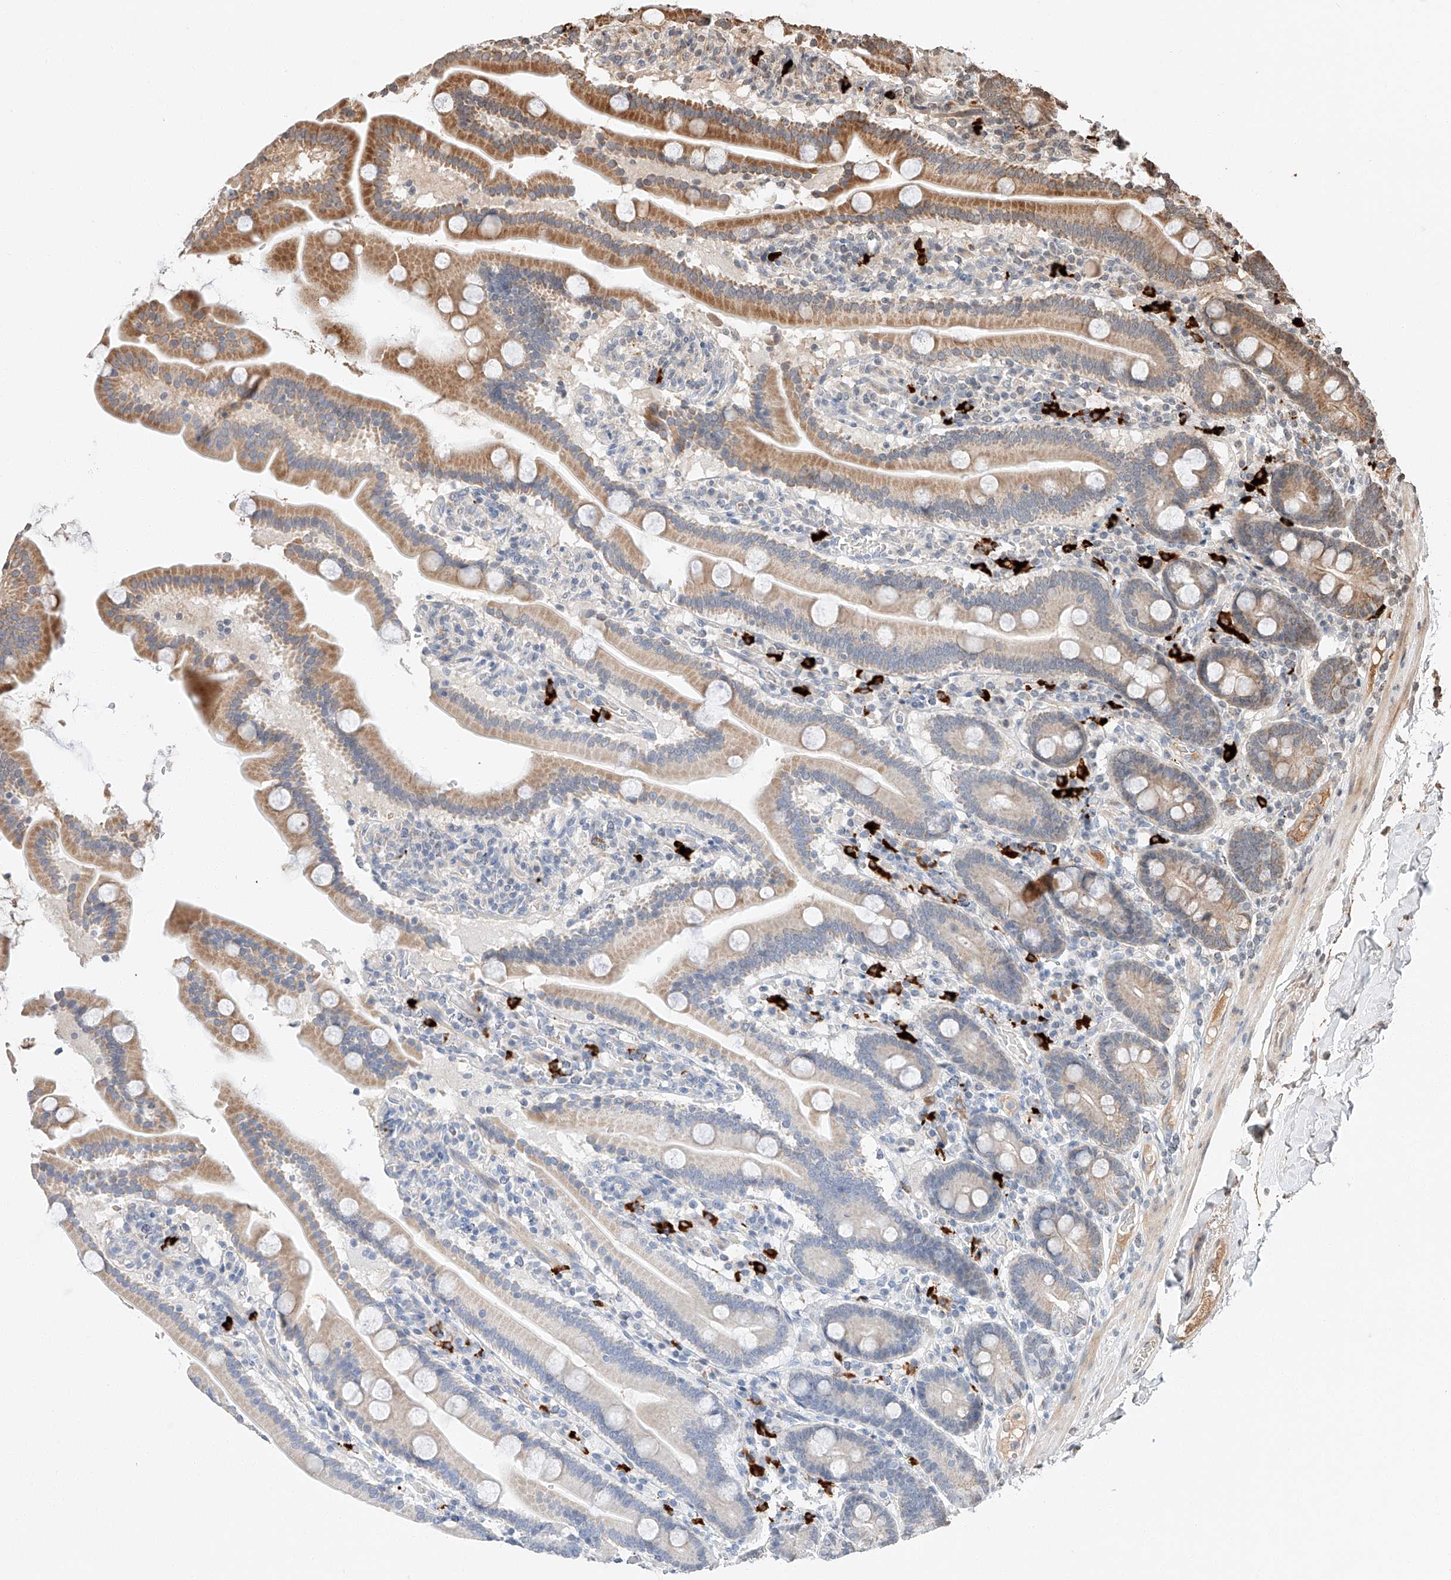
{"staining": {"intensity": "moderate", "quantity": ">75%", "location": "cytoplasmic/membranous"}, "tissue": "duodenum", "cell_type": "Glandular cells", "image_type": "normal", "snomed": [{"axis": "morphology", "description": "Normal tissue, NOS"}, {"axis": "topography", "description": "Duodenum"}], "caption": "Immunohistochemical staining of benign duodenum exhibits >75% levels of moderate cytoplasmic/membranous protein expression in about >75% of glandular cells.", "gene": "ARHGAP33", "patient": {"sex": "male", "age": 55}}